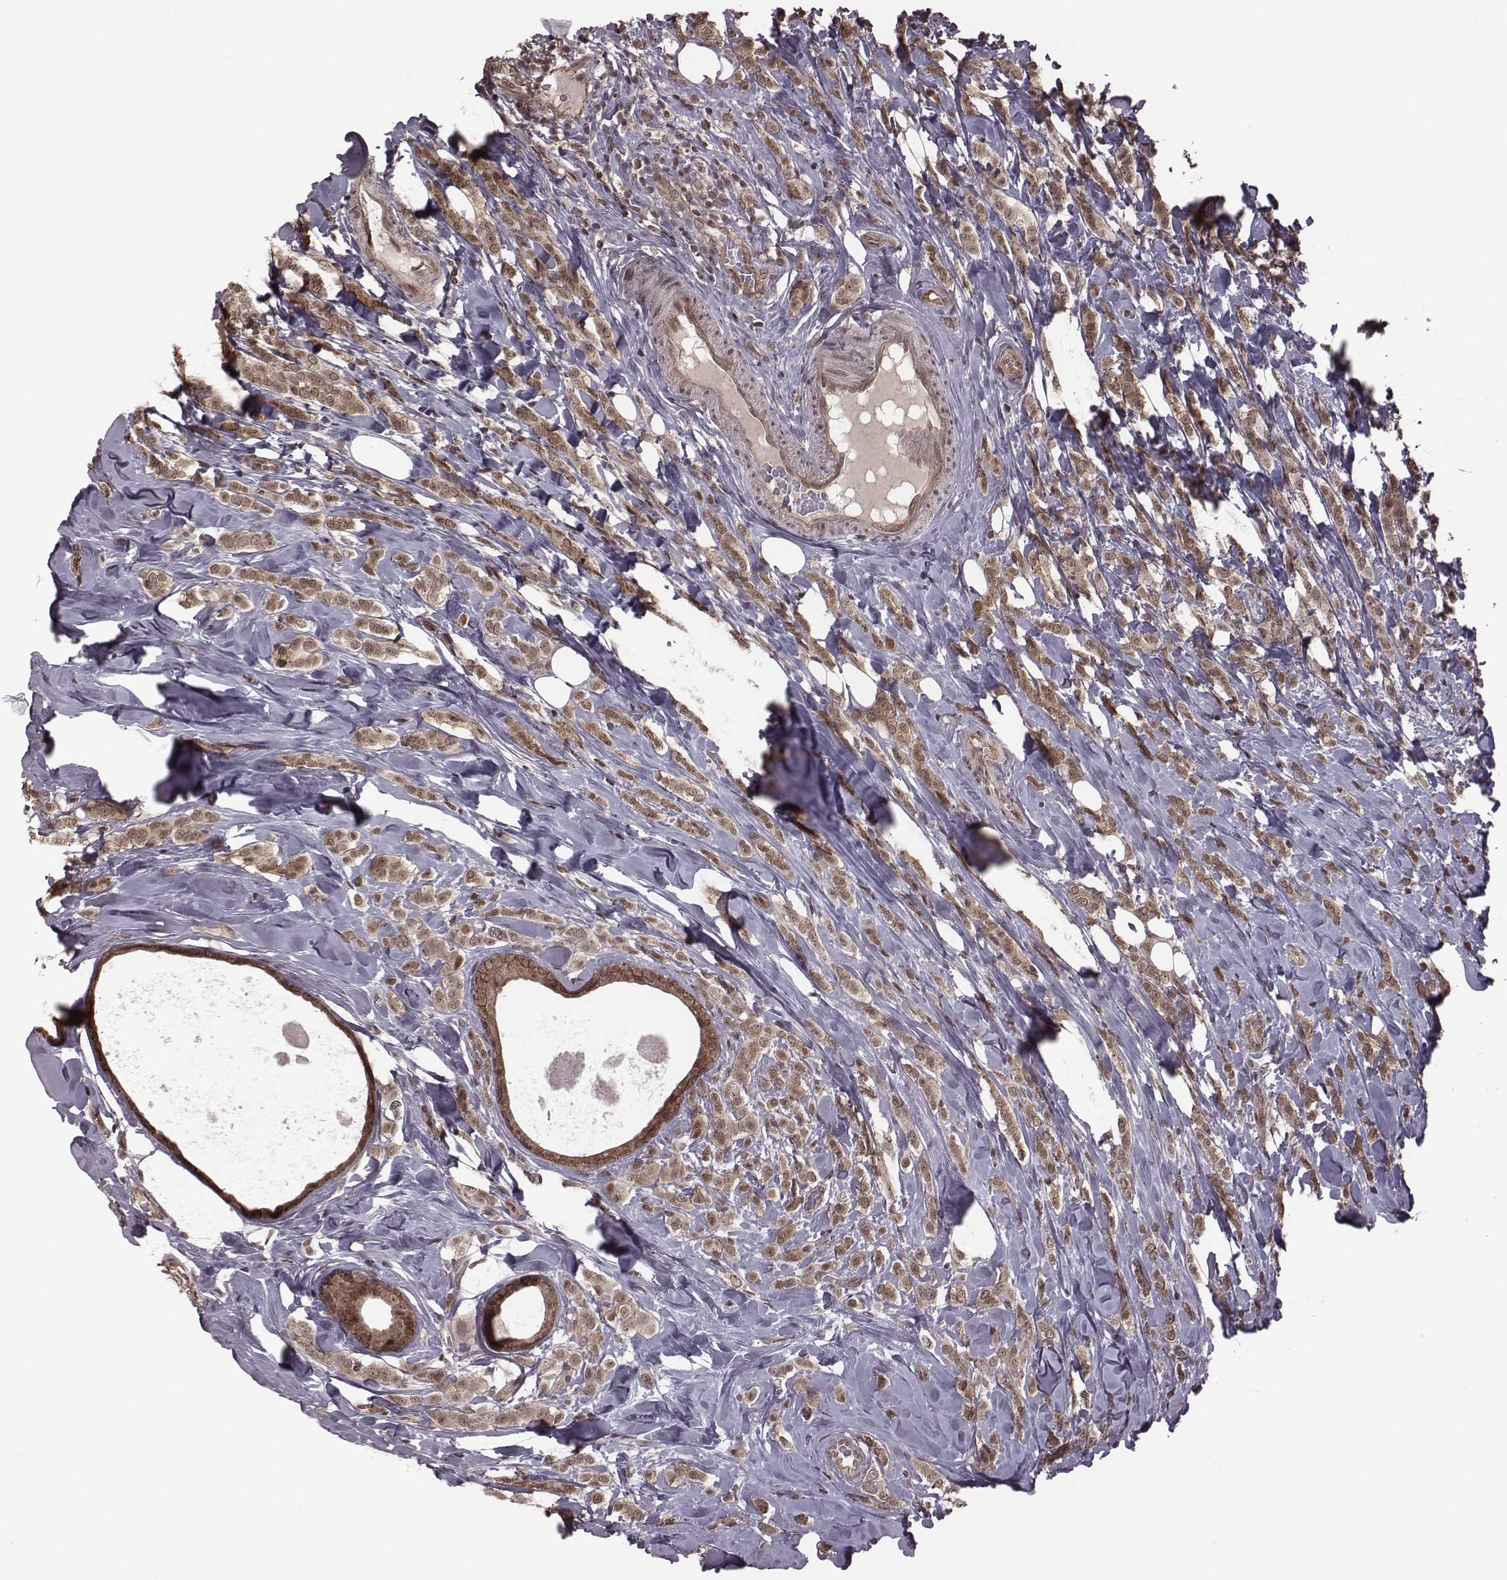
{"staining": {"intensity": "weak", "quantity": ">75%", "location": "cytoplasmic/membranous,nuclear"}, "tissue": "breast cancer", "cell_type": "Tumor cells", "image_type": "cancer", "snomed": [{"axis": "morphology", "description": "Lobular carcinoma"}, {"axis": "topography", "description": "Breast"}], "caption": "Weak cytoplasmic/membranous and nuclear protein staining is identified in about >75% of tumor cells in breast lobular carcinoma.", "gene": "RPL3", "patient": {"sex": "female", "age": 49}}